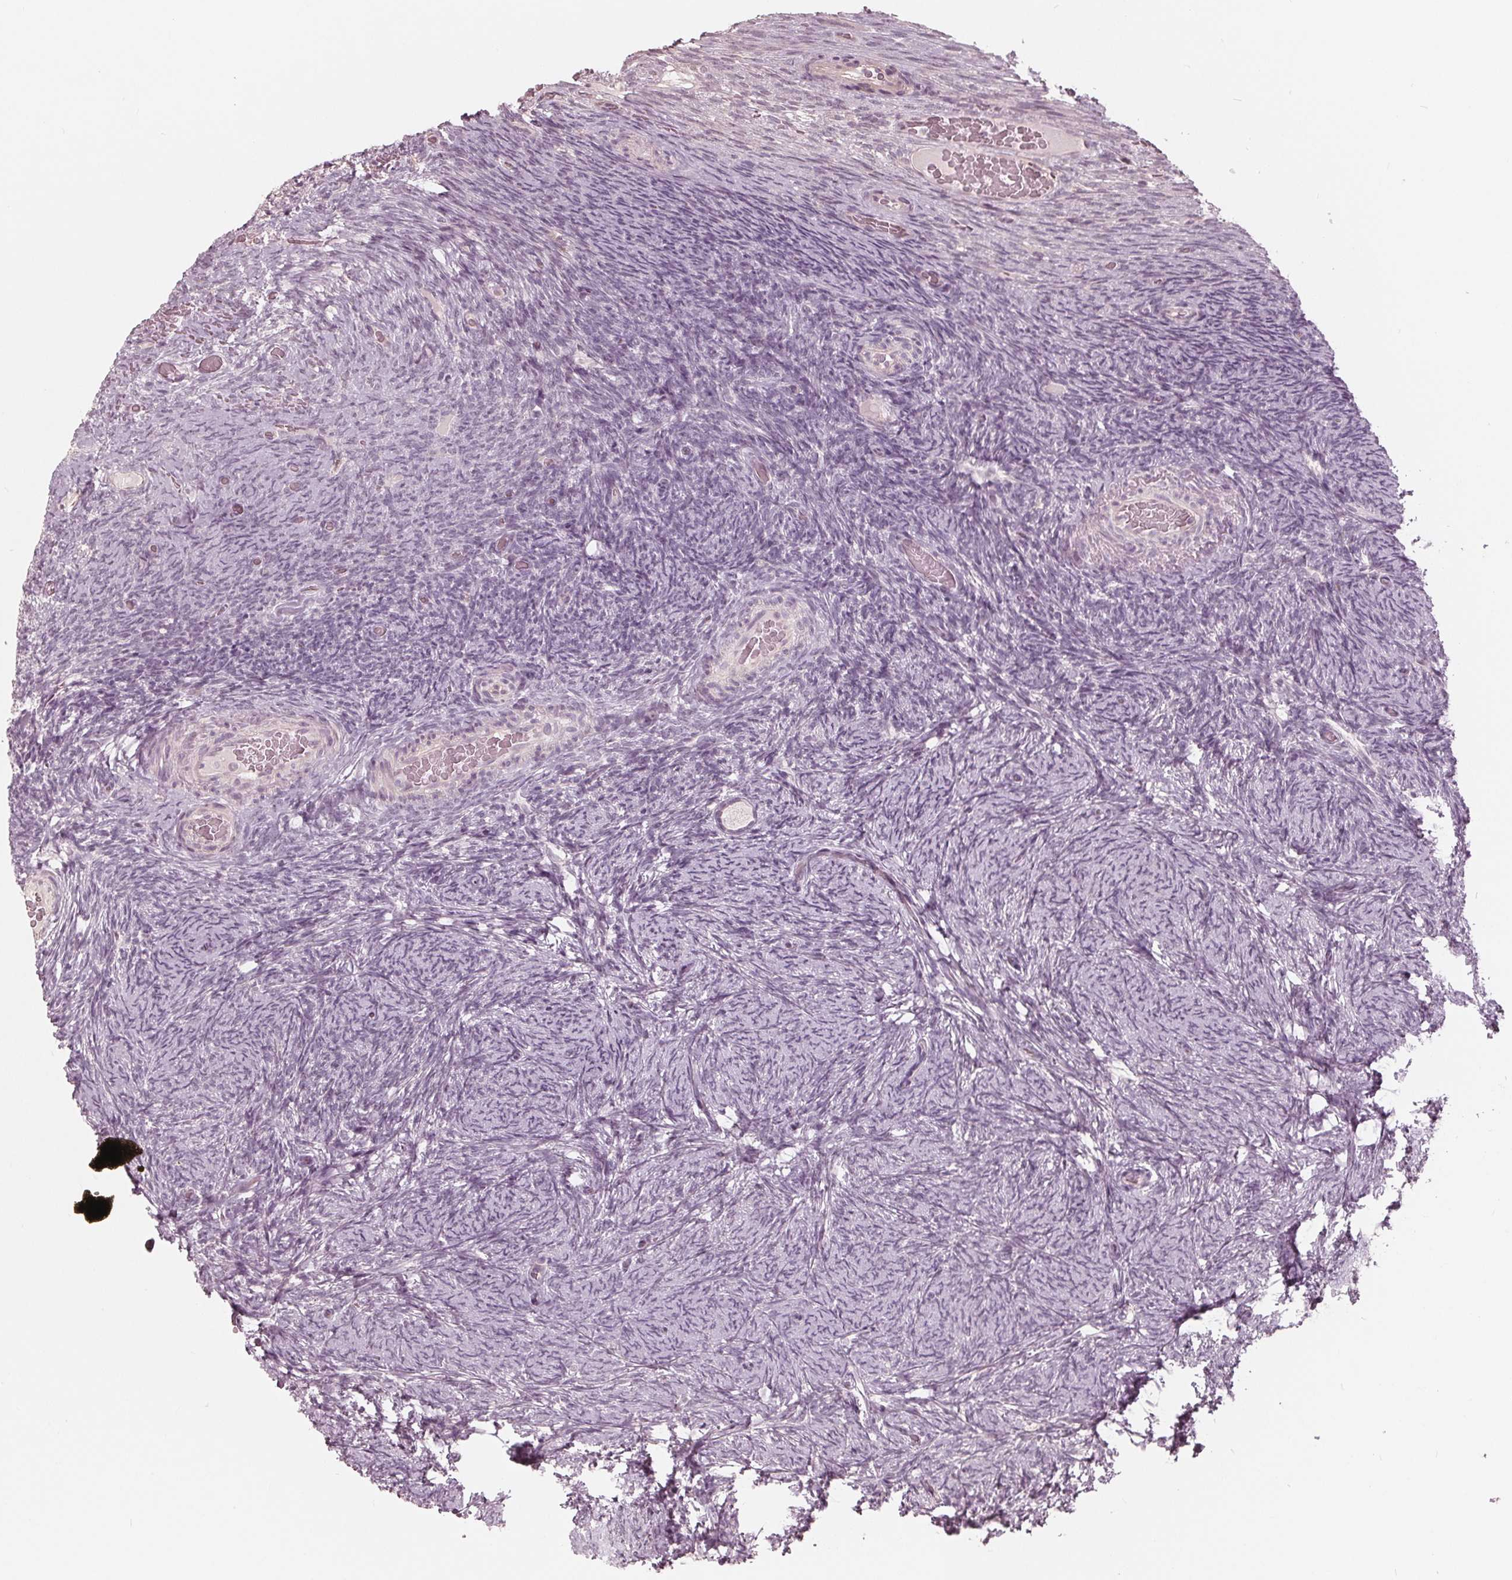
{"staining": {"intensity": "negative", "quantity": "none", "location": "none"}, "tissue": "ovary", "cell_type": "Follicle cells", "image_type": "normal", "snomed": [{"axis": "morphology", "description": "Normal tissue, NOS"}, {"axis": "topography", "description": "Ovary"}], "caption": "Ovary stained for a protein using immunohistochemistry (IHC) exhibits no positivity follicle cells.", "gene": "ING3", "patient": {"sex": "female", "age": 34}}